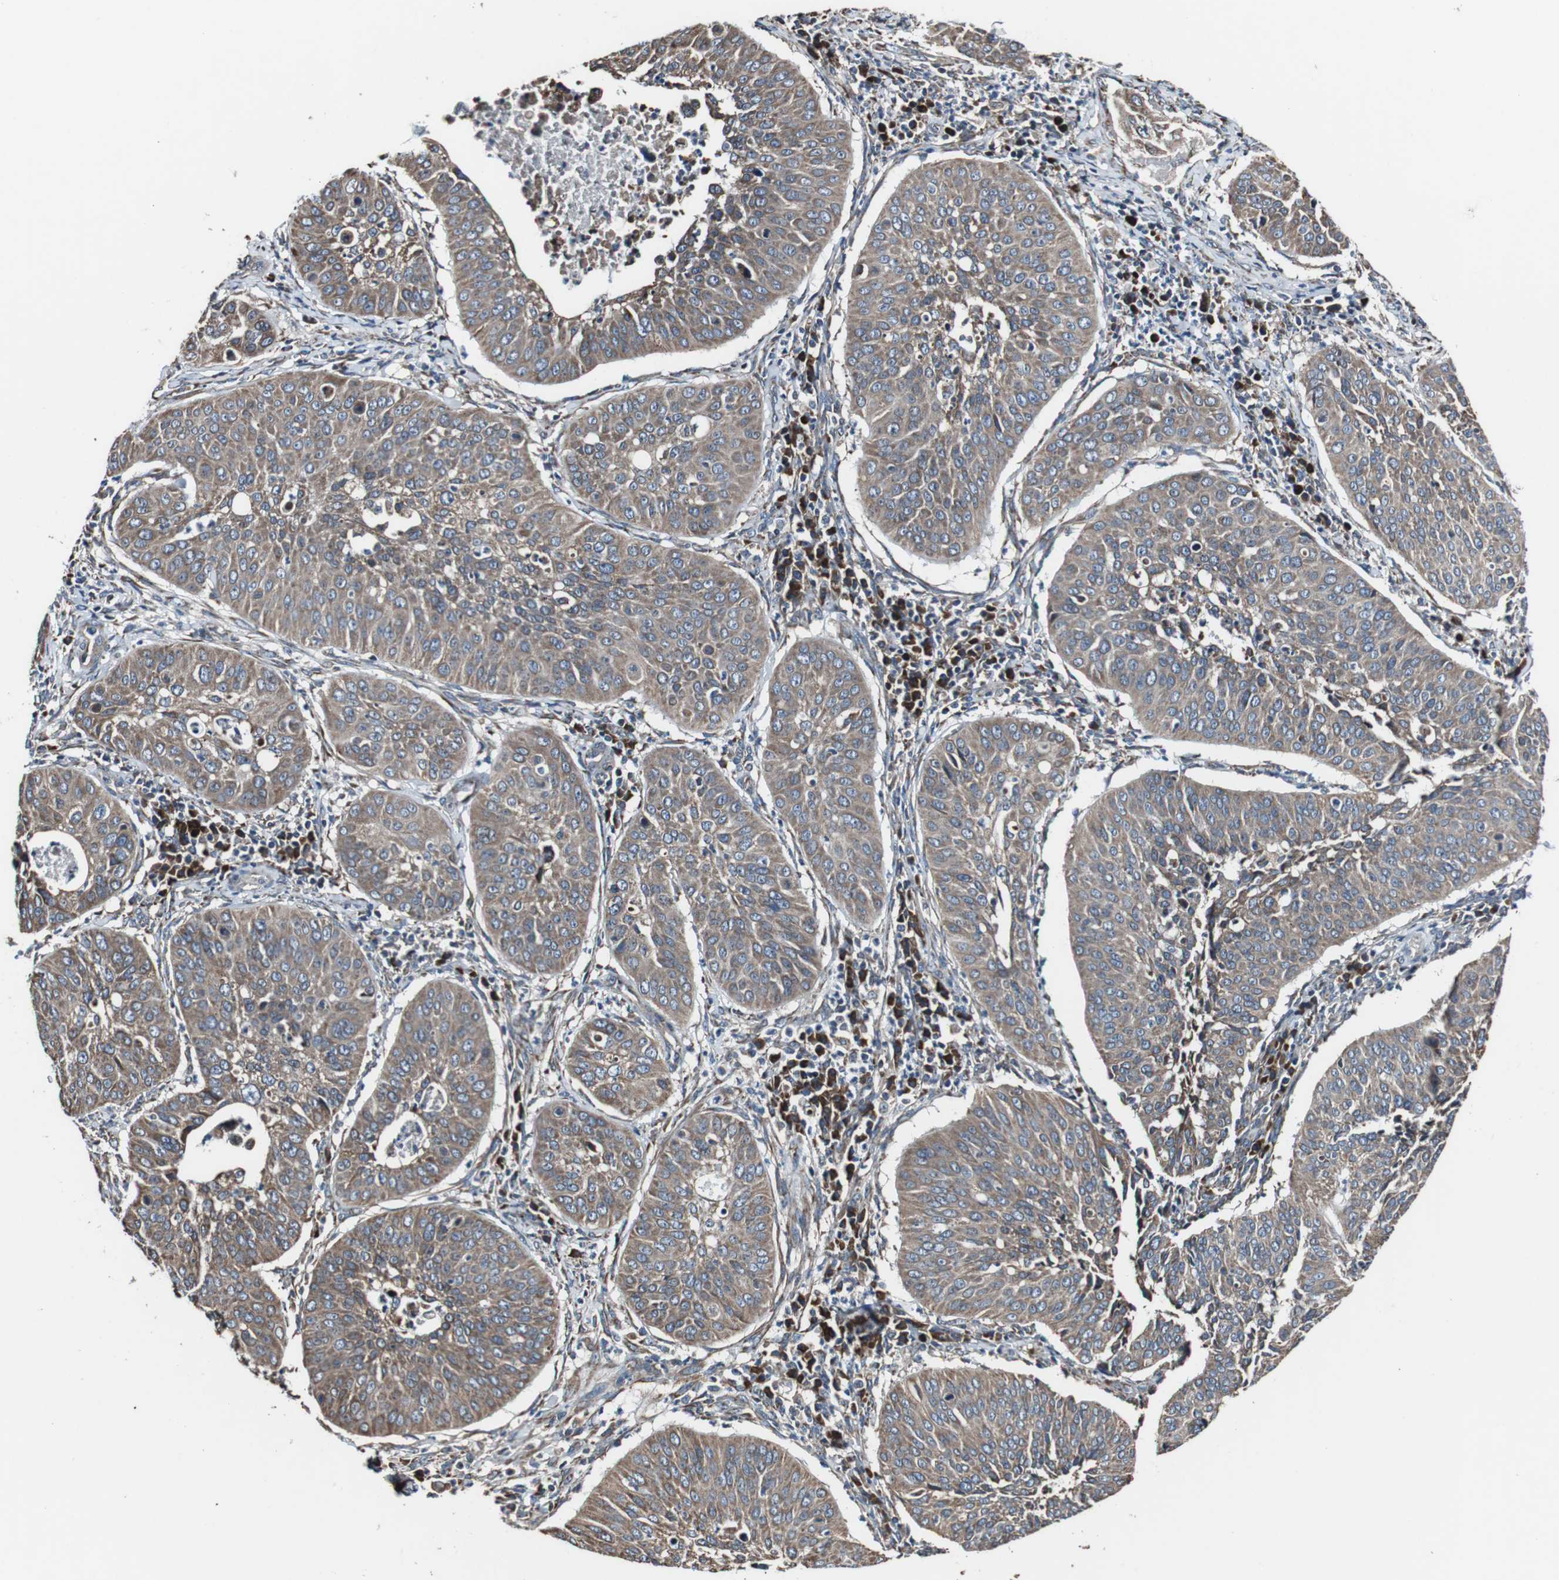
{"staining": {"intensity": "weak", "quantity": ">75%", "location": "cytoplasmic/membranous"}, "tissue": "cervical cancer", "cell_type": "Tumor cells", "image_type": "cancer", "snomed": [{"axis": "morphology", "description": "Normal tissue, NOS"}, {"axis": "morphology", "description": "Squamous cell carcinoma, NOS"}, {"axis": "topography", "description": "Cervix"}], "caption": "Brown immunohistochemical staining in human cervical cancer exhibits weak cytoplasmic/membranous expression in approximately >75% of tumor cells.", "gene": "CISD2", "patient": {"sex": "female", "age": 39}}